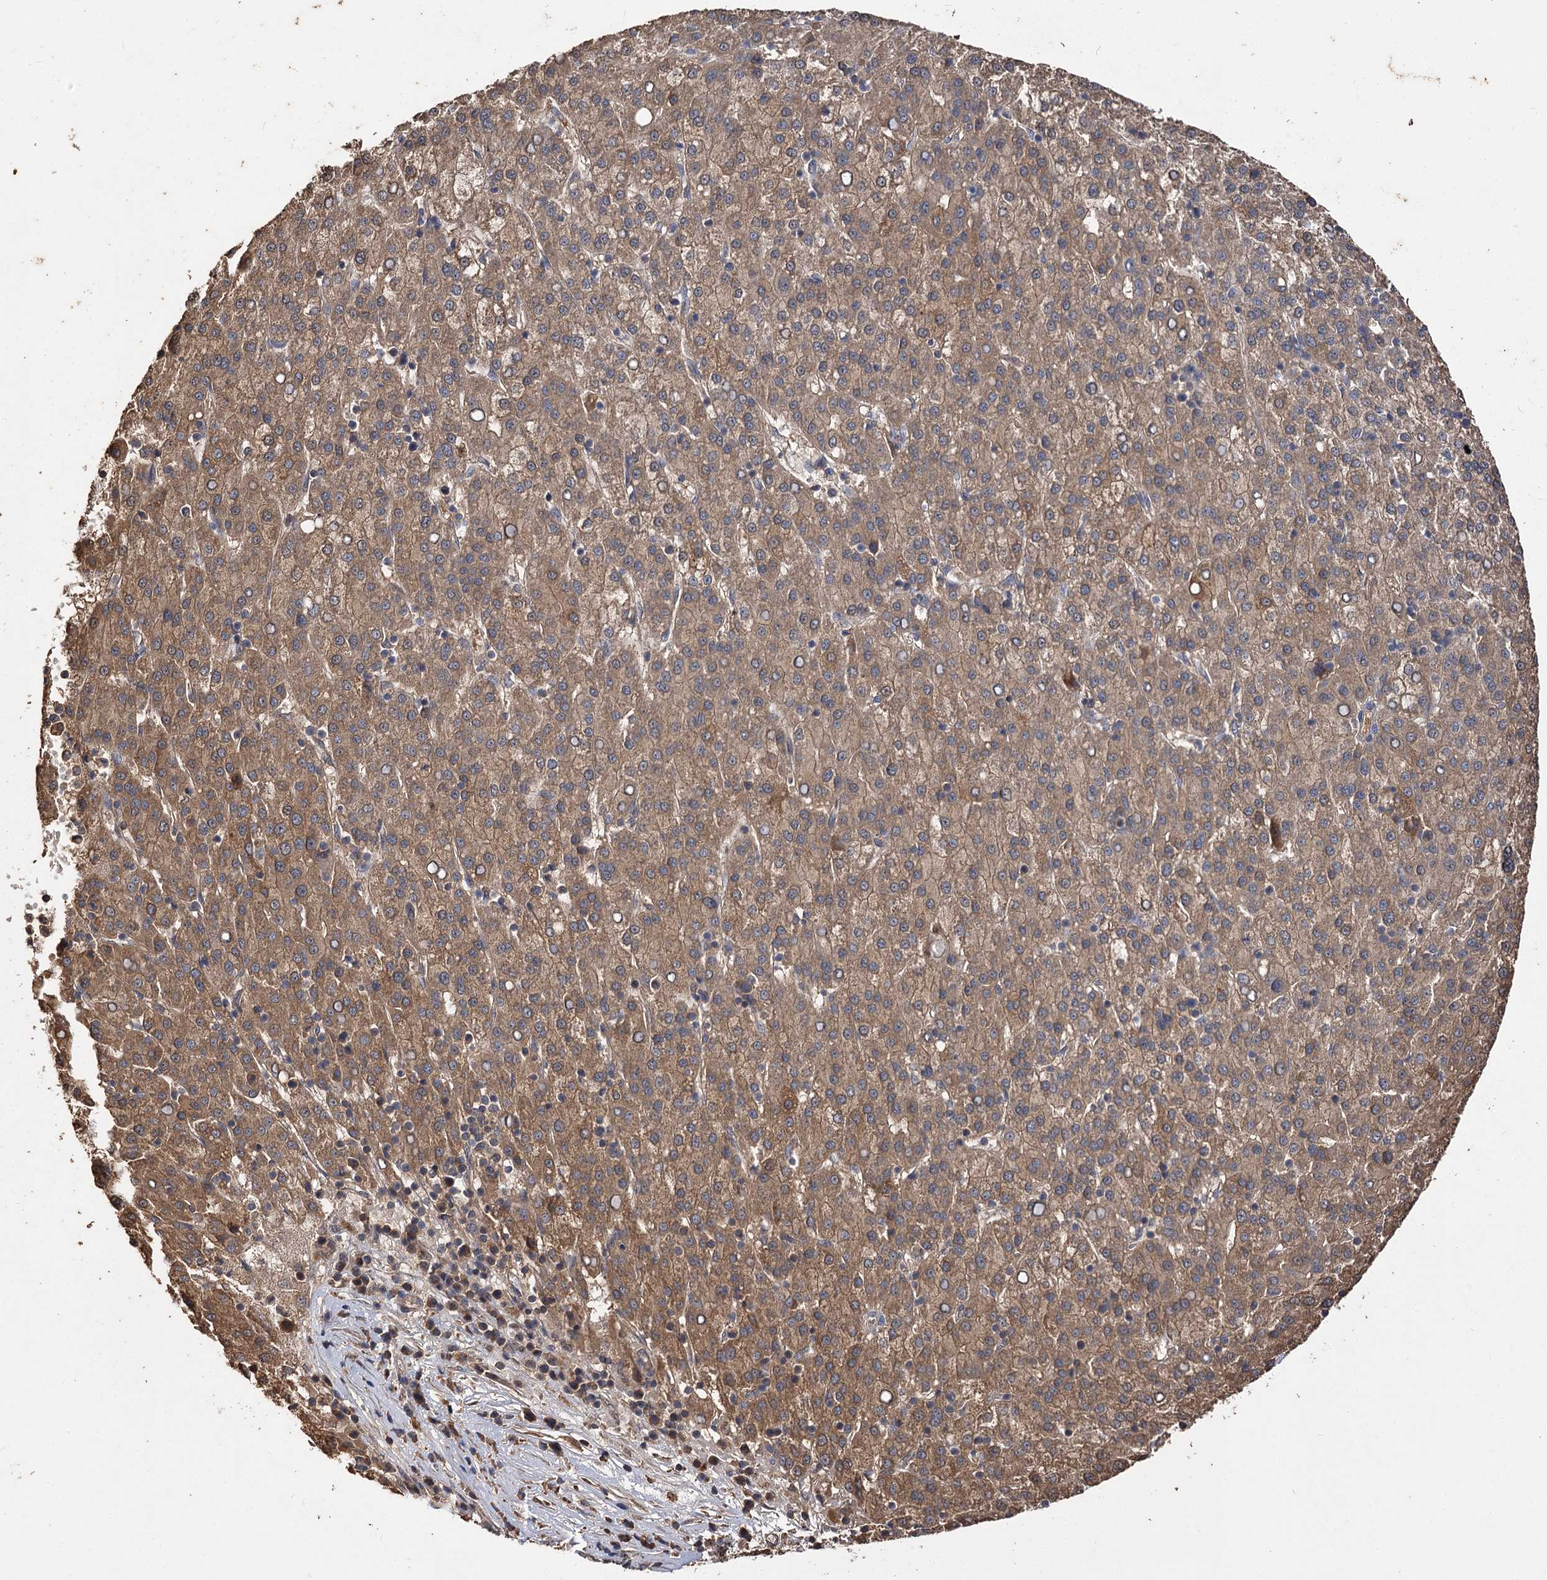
{"staining": {"intensity": "moderate", "quantity": ">75%", "location": "cytoplasmic/membranous"}, "tissue": "liver cancer", "cell_type": "Tumor cells", "image_type": "cancer", "snomed": [{"axis": "morphology", "description": "Carcinoma, Hepatocellular, NOS"}, {"axis": "topography", "description": "Liver"}], "caption": "Tumor cells demonstrate medium levels of moderate cytoplasmic/membranous positivity in approximately >75% of cells in liver hepatocellular carcinoma.", "gene": "ARL13A", "patient": {"sex": "female", "age": 58}}